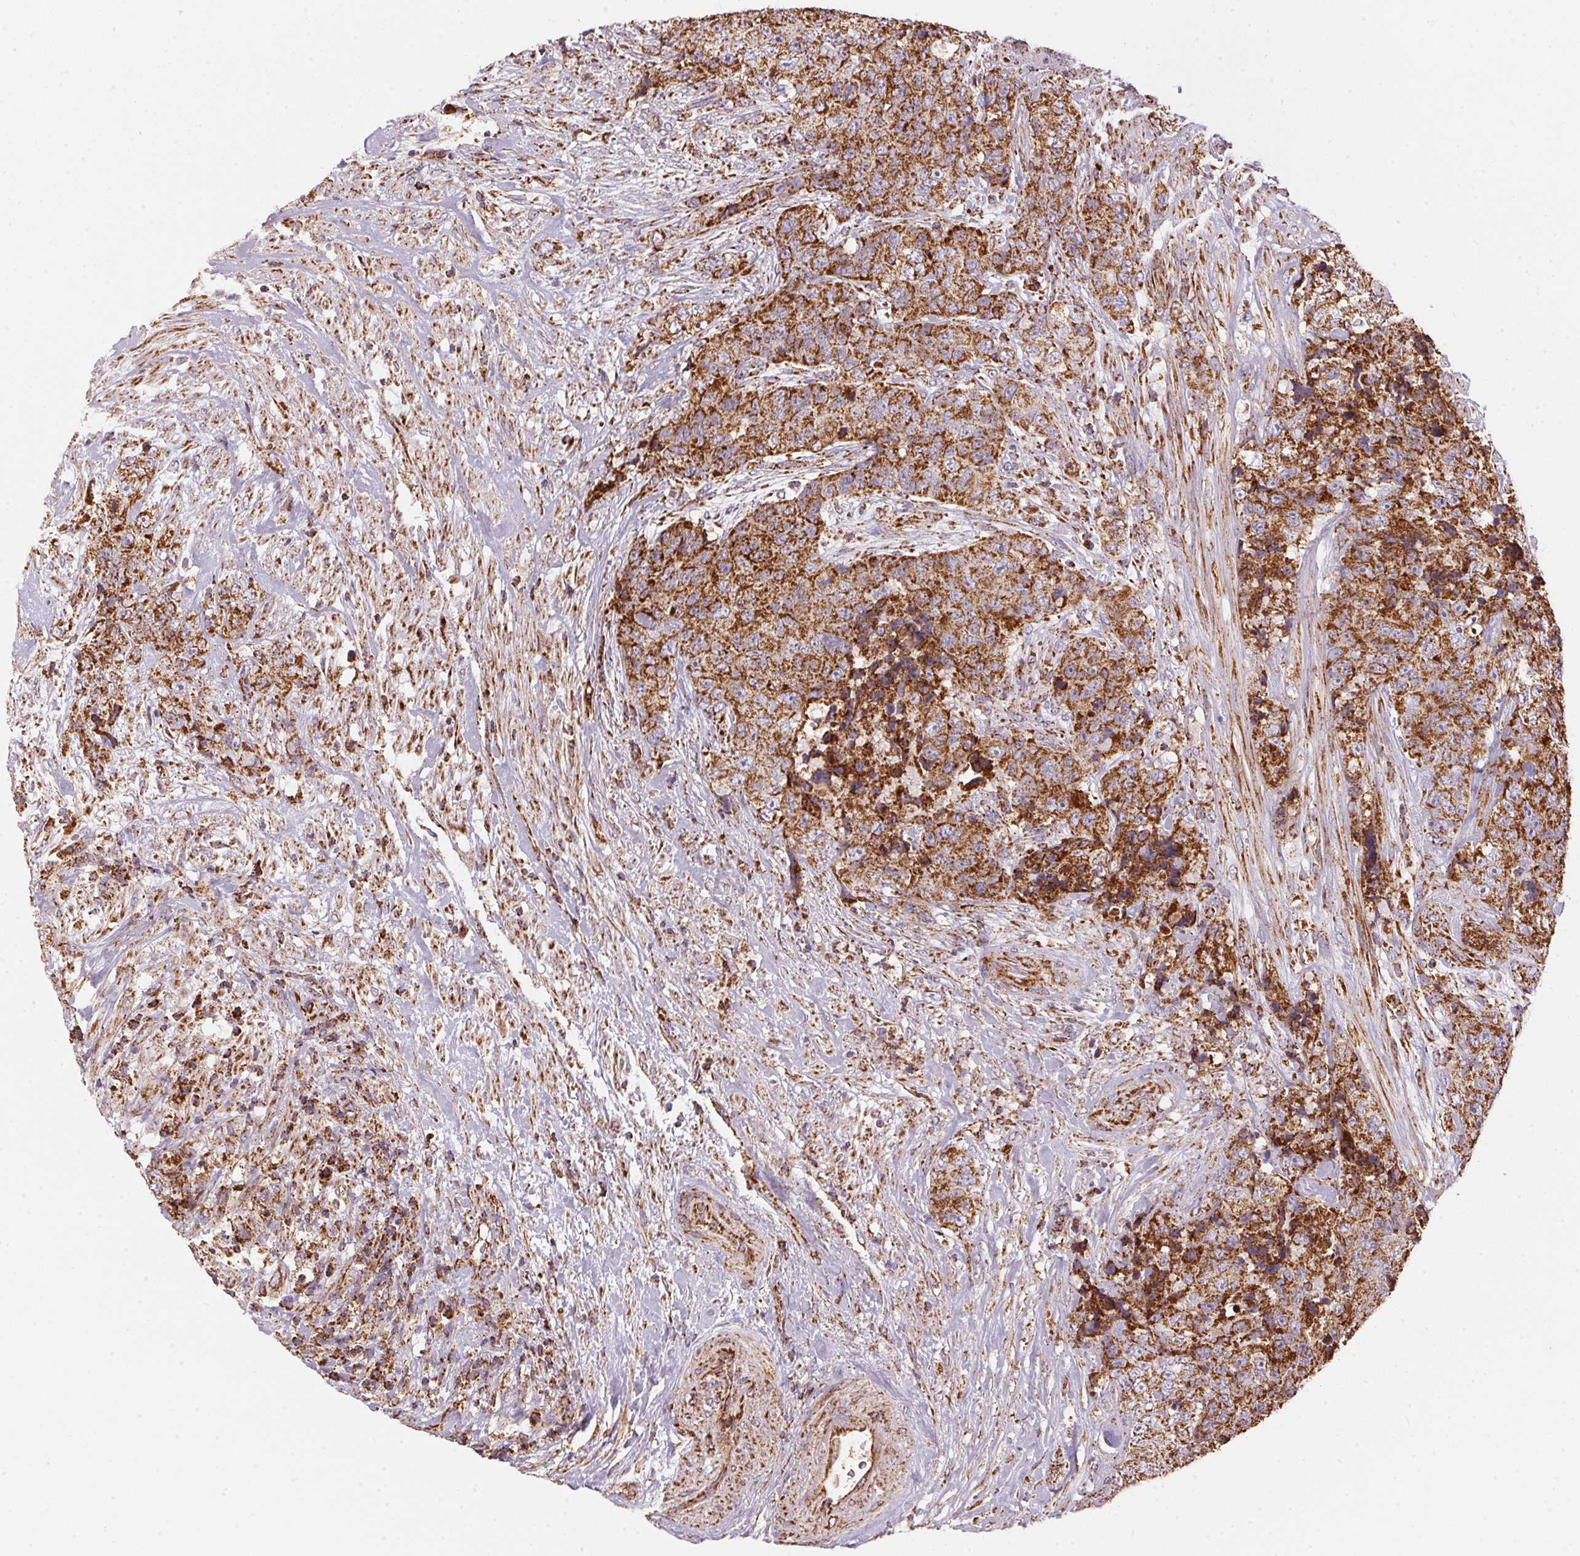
{"staining": {"intensity": "strong", "quantity": ">75%", "location": "cytoplasmic/membranous"}, "tissue": "urothelial cancer", "cell_type": "Tumor cells", "image_type": "cancer", "snomed": [{"axis": "morphology", "description": "Urothelial carcinoma, High grade"}, {"axis": "topography", "description": "Urinary bladder"}], "caption": "Tumor cells reveal high levels of strong cytoplasmic/membranous staining in approximately >75% of cells in human high-grade urothelial carcinoma.", "gene": "NDUFS2", "patient": {"sex": "female", "age": 78}}